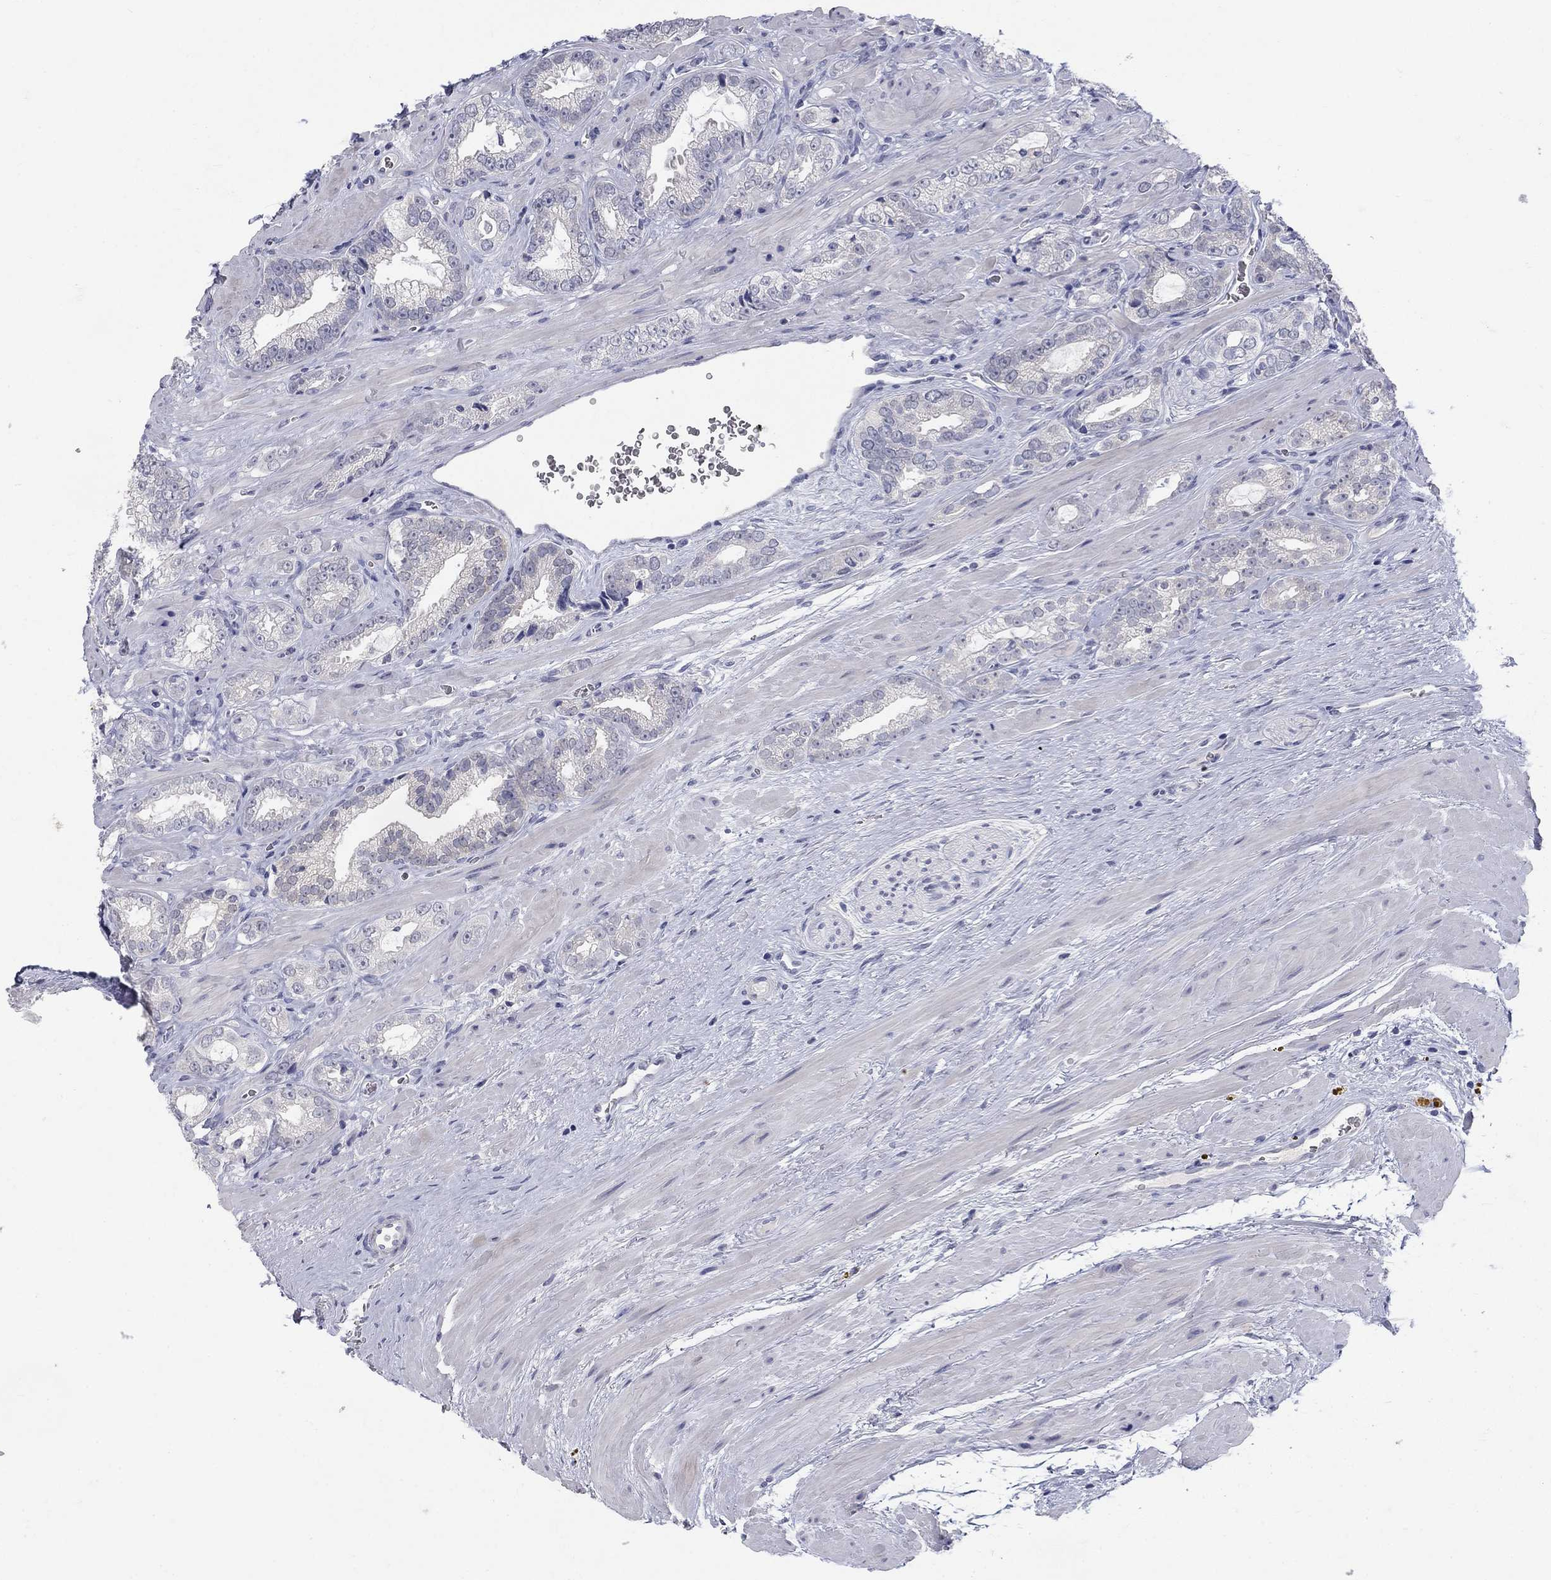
{"staining": {"intensity": "negative", "quantity": "none", "location": "none"}, "tissue": "prostate cancer", "cell_type": "Tumor cells", "image_type": "cancer", "snomed": [{"axis": "morphology", "description": "Adenocarcinoma, NOS"}, {"axis": "topography", "description": "Prostate"}], "caption": "An image of prostate adenocarcinoma stained for a protein demonstrates no brown staining in tumor cells.", "gene": "ELAVL4", "patient": {"sex": "male", "age": 67}}